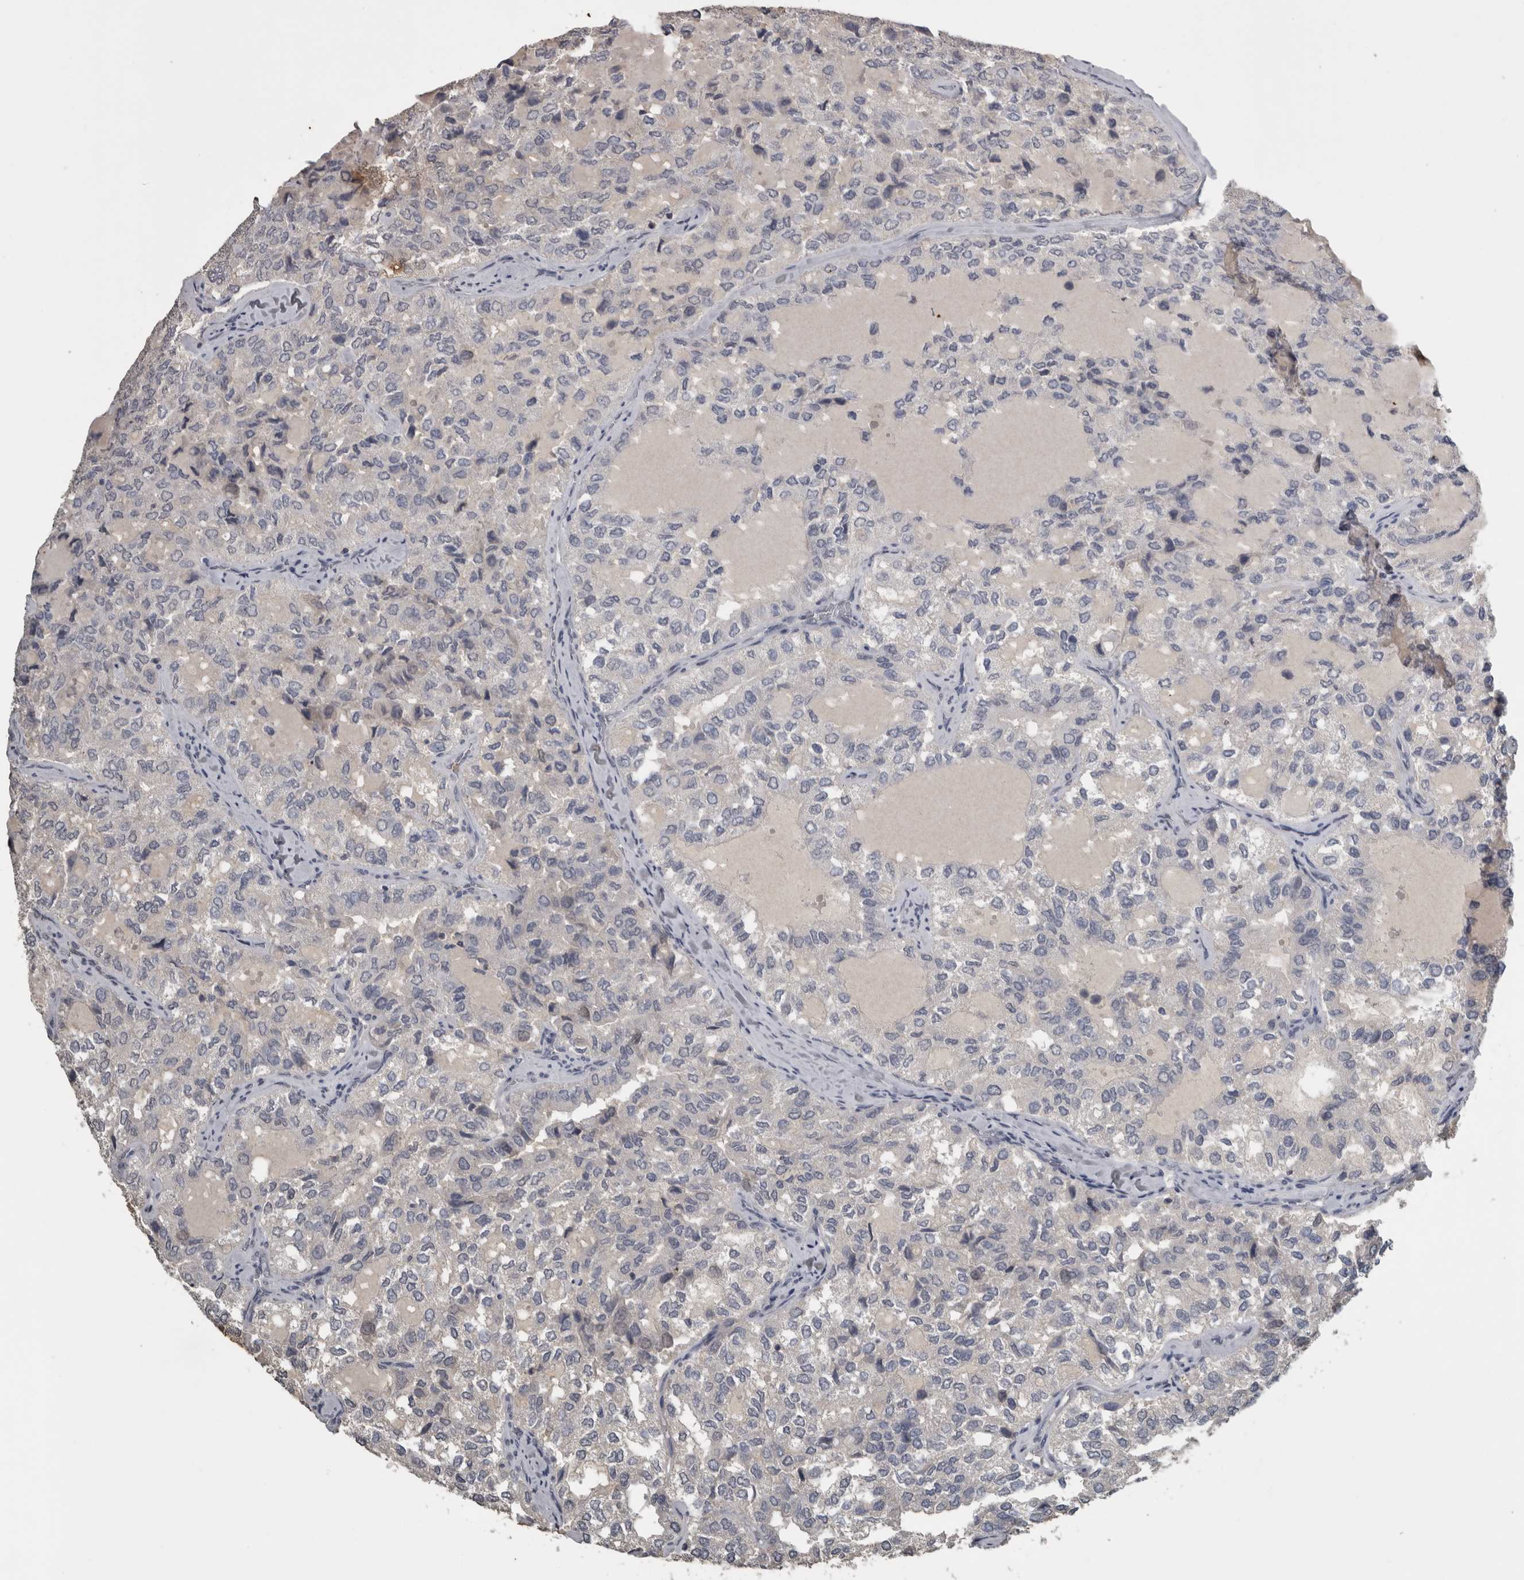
{"staining": {"intensity": "negative", "quantity": "none", "location": "none"}, "tissue": "thyroid cancer", "cell_type": "Tumor cells", "image_type": "cancer", "snomed": [{"axis": "morphology", "description": "Follicular adenoma carcinoma, NOS"}, {"axis": "topography", "description": "Thyroid gland"}], "caption": "The image exhibits no significant expression in tumor cells of thyroid follicular adenoma carcinoma.", "gene": "PIK3AP1", "patient": {"sex": "male", "age": 75}}